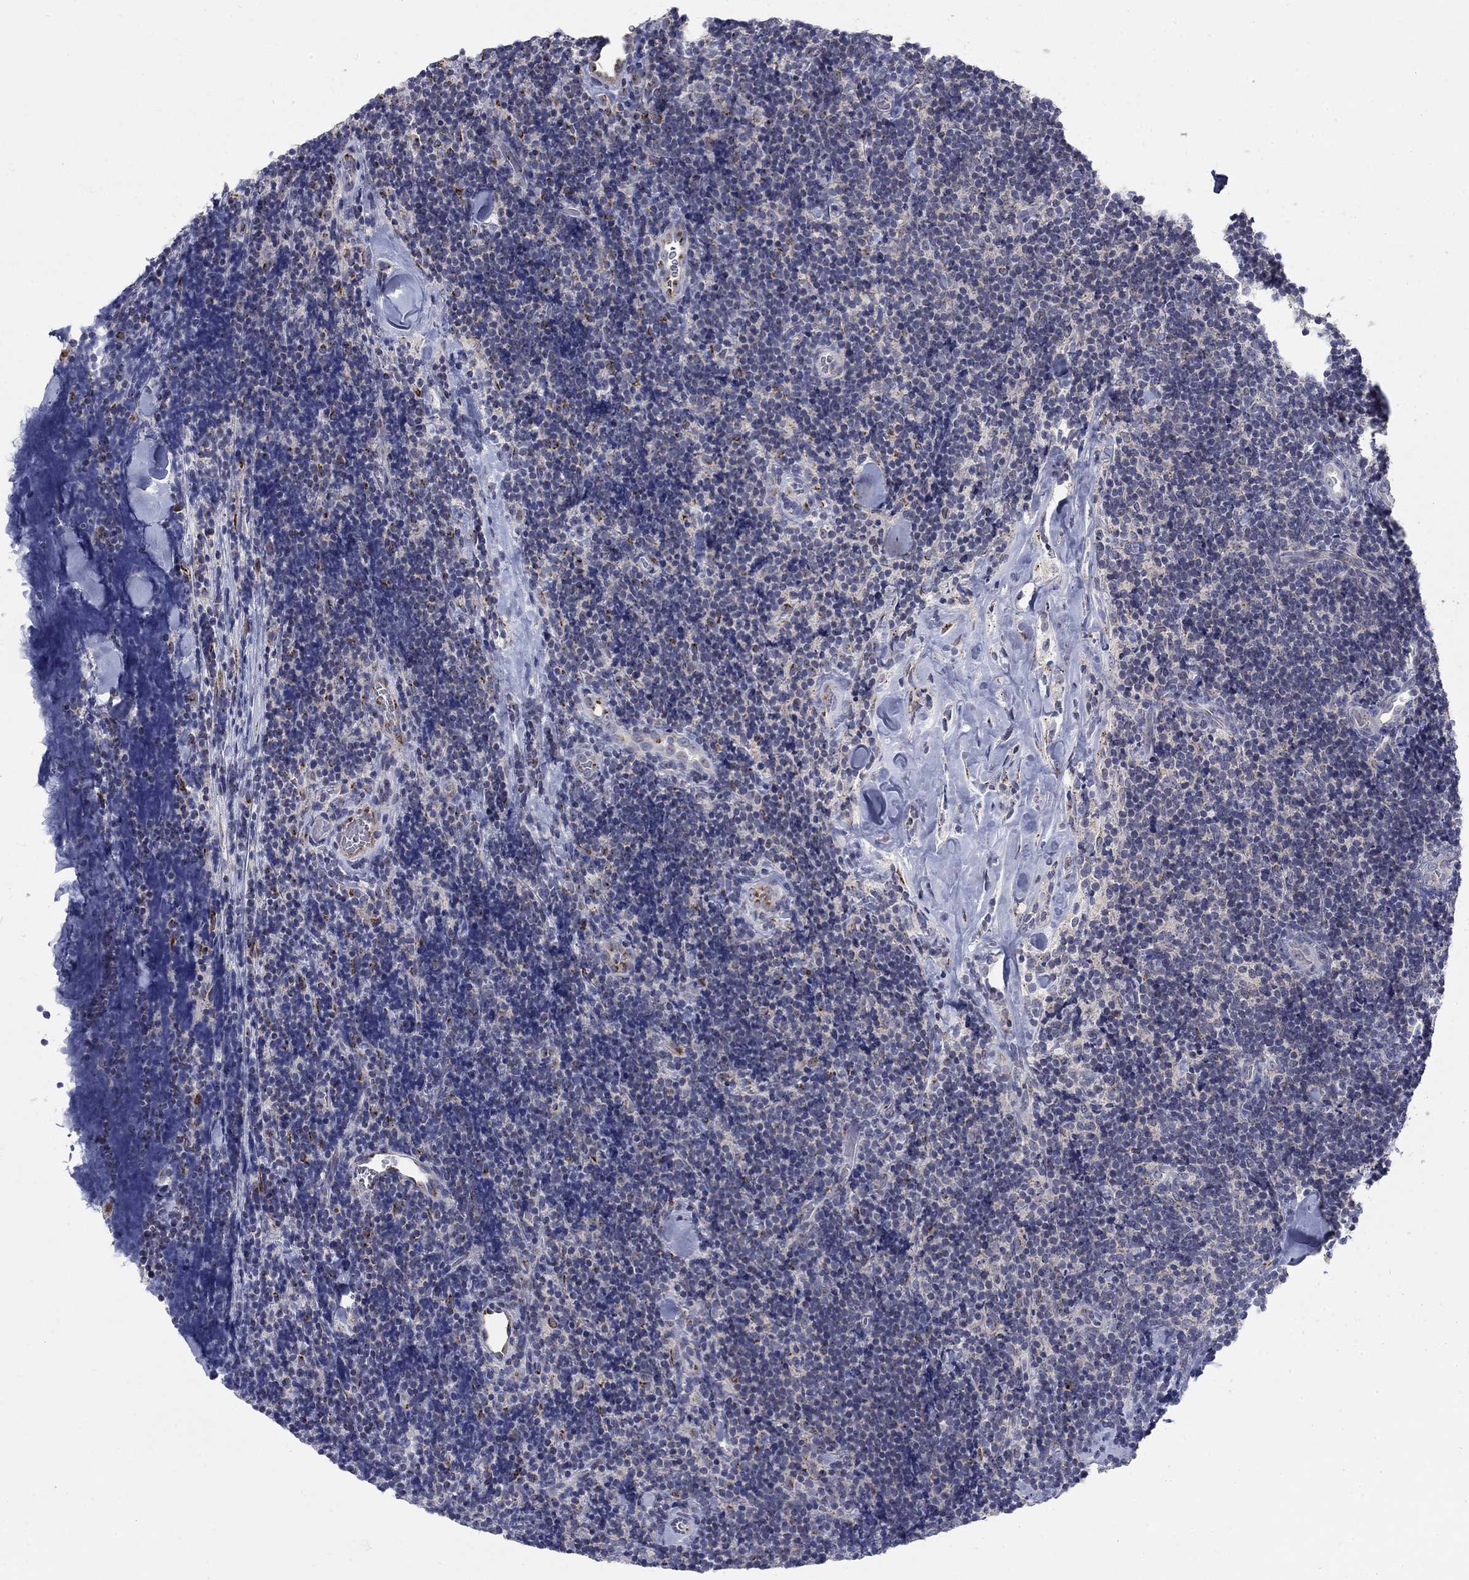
{"staining": {"intensity": "negative", "quantity": "none", "location": "none"}, "tissue": "lymphoma", "cell_type": "Tumor cells", "image_type": "cancer", "snomed": [{"axis": "morphology", "description": "Malignant lymphoma, non-Hodgkin's type, Low grade"}, {"axis": "topography", "description": "Lymph node"}], "caption": "This is a photomicrograph of immunohistochemistry (IHC) staining of lymphoma, which shows no staining in tumor cells.", "gene": "PANK3", "patient": {"sex": "female", "age": 56}}